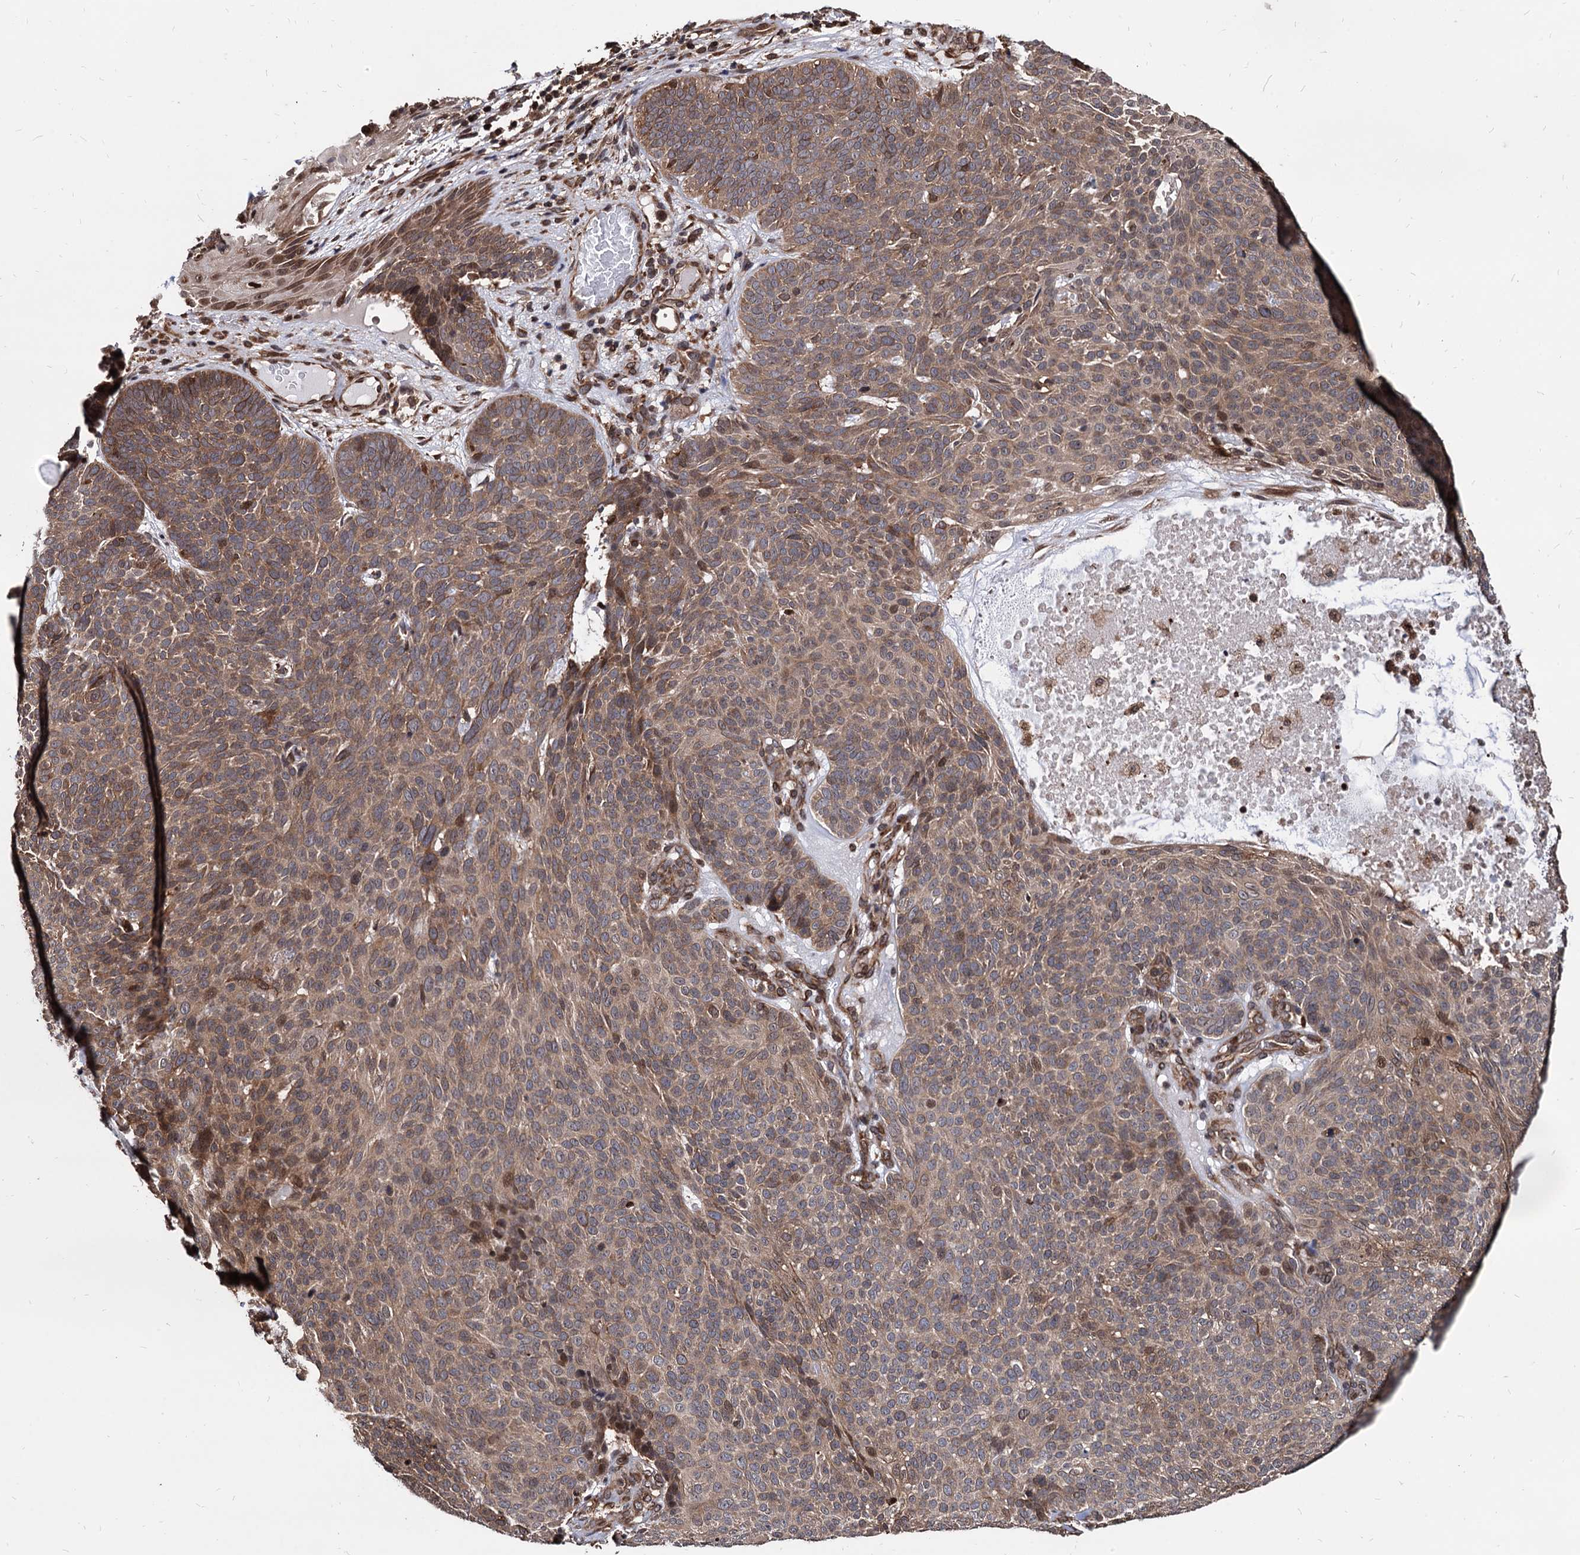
{"staining": {"intensity": "moderate", "quantity": ">75%", "location": "cytoplasmic/membranous"}, "tissue": "skin cancer", "cell_type": "Tumor cells", "image_type": "cancer", "snomed": [{"axis": "morphology", "description": "Basal cell carcinoma"}, {"axis": "topography", "description": "Skin"}], "caption": "There is medium levels of moderate cytoplasmic/membranous positivity in tumor cells of skin basal cell carcinoma, as demonstrated by immunohistochemical staining (brown color).", "gene": "ANKRD12", "patient": {"sex": "male", "age": 85}}